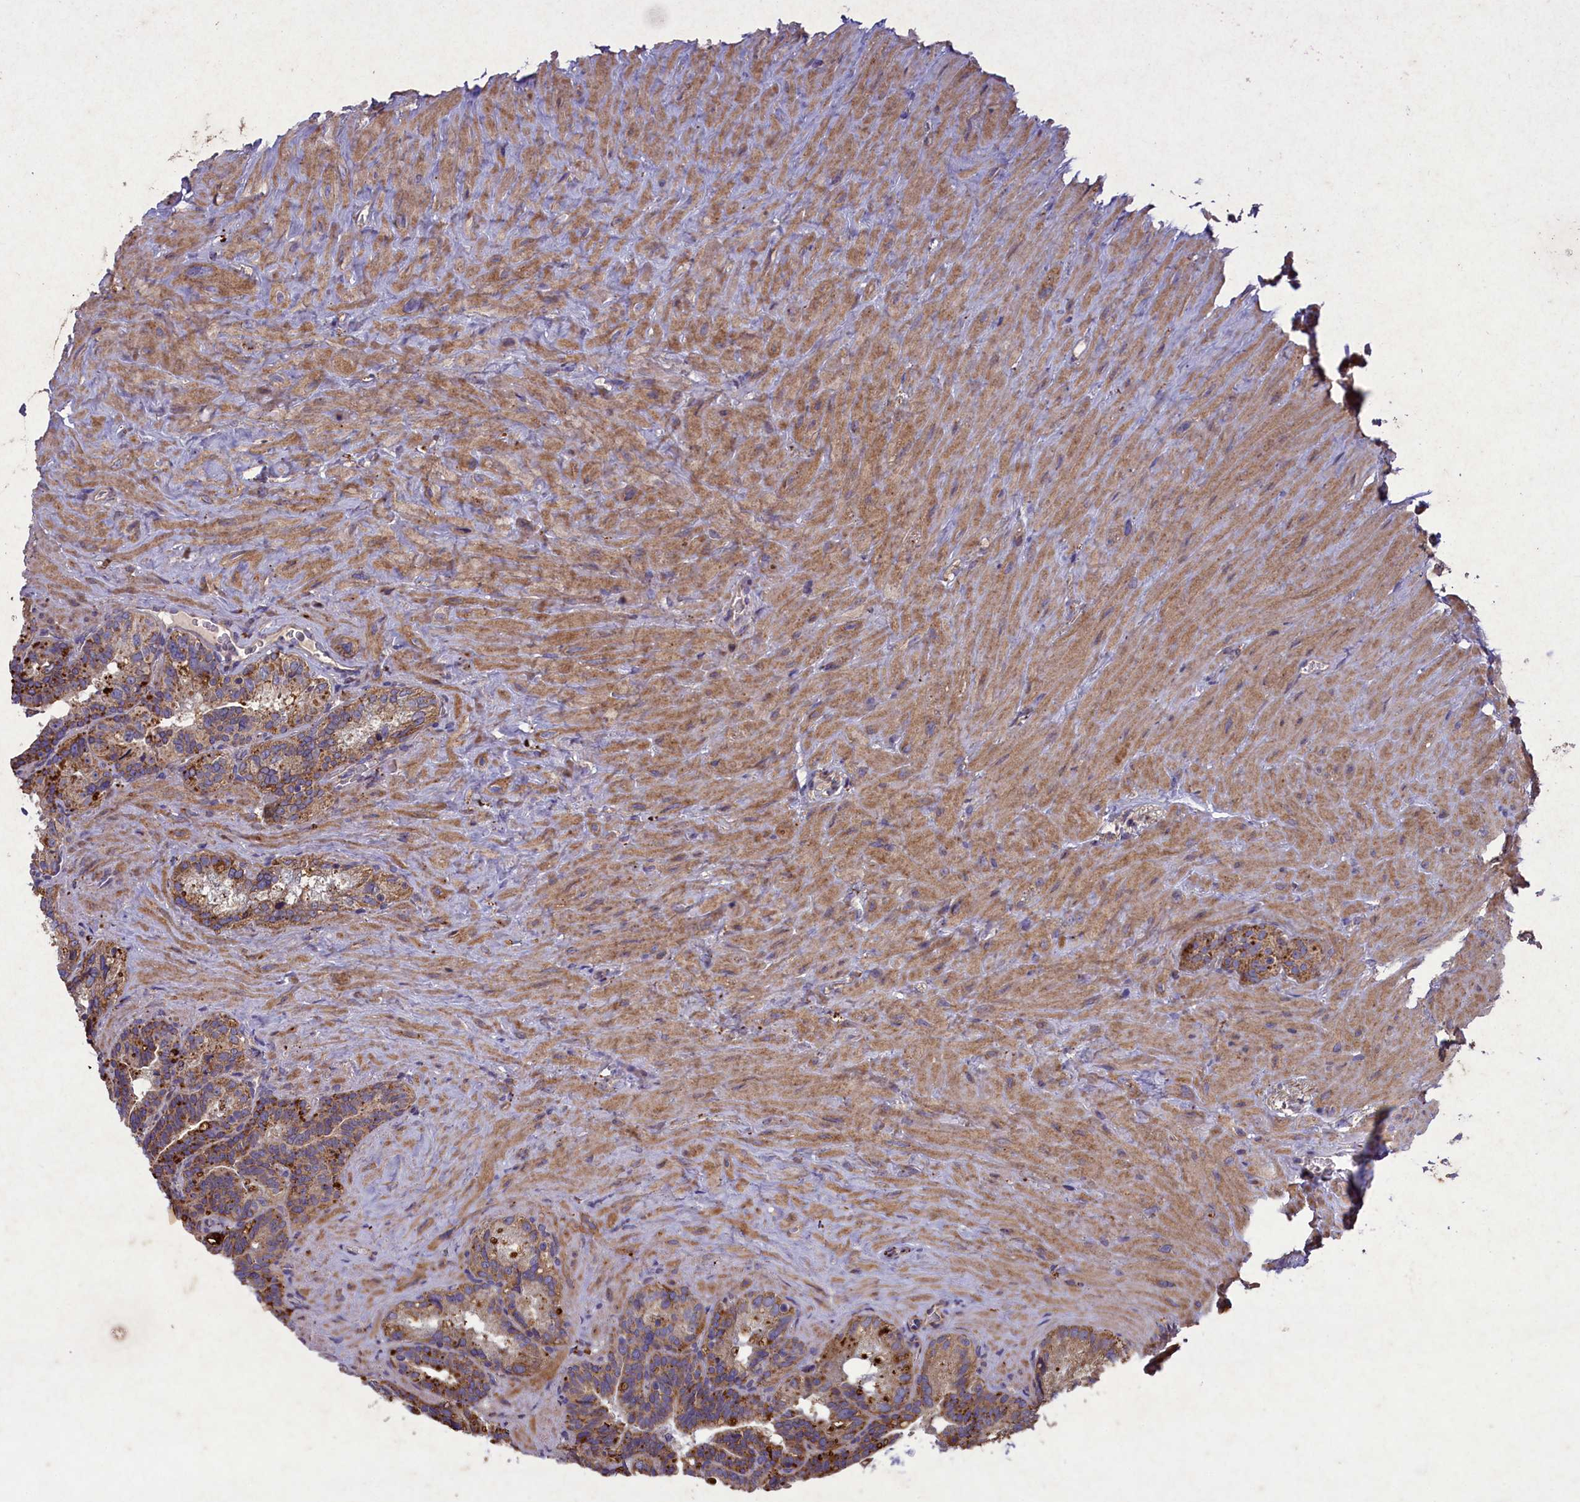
{"staining": {"intensity": "moderate", "quantity": ">75%", "location": "cytoplasmic/membranous"}, "tissue": "seminal vesicle", "cell_type": "Glandular cells", "image_type": "normal", "snomed": [{"axis": "morphology", "description": "Normal tissue, NOS"}, {"axis": "topography", "description": "Seminal veicle"}], "caption": "Immunohistochemistry staining of normal seminal vesicle, which reveals medium levels of moderate cytoplasmic/membranous staining in about >75% of glandular cells indicating moderate cytoplasmic/membranous protein positivity. The staining was performed using DAB (3,3'-diaminobenzidine) (brown) for protein detection and nuclei were counterstained in hematoxylin (blue).", "gene": "CIAO2B", "patient": {"sex": "male", "age": 68}}